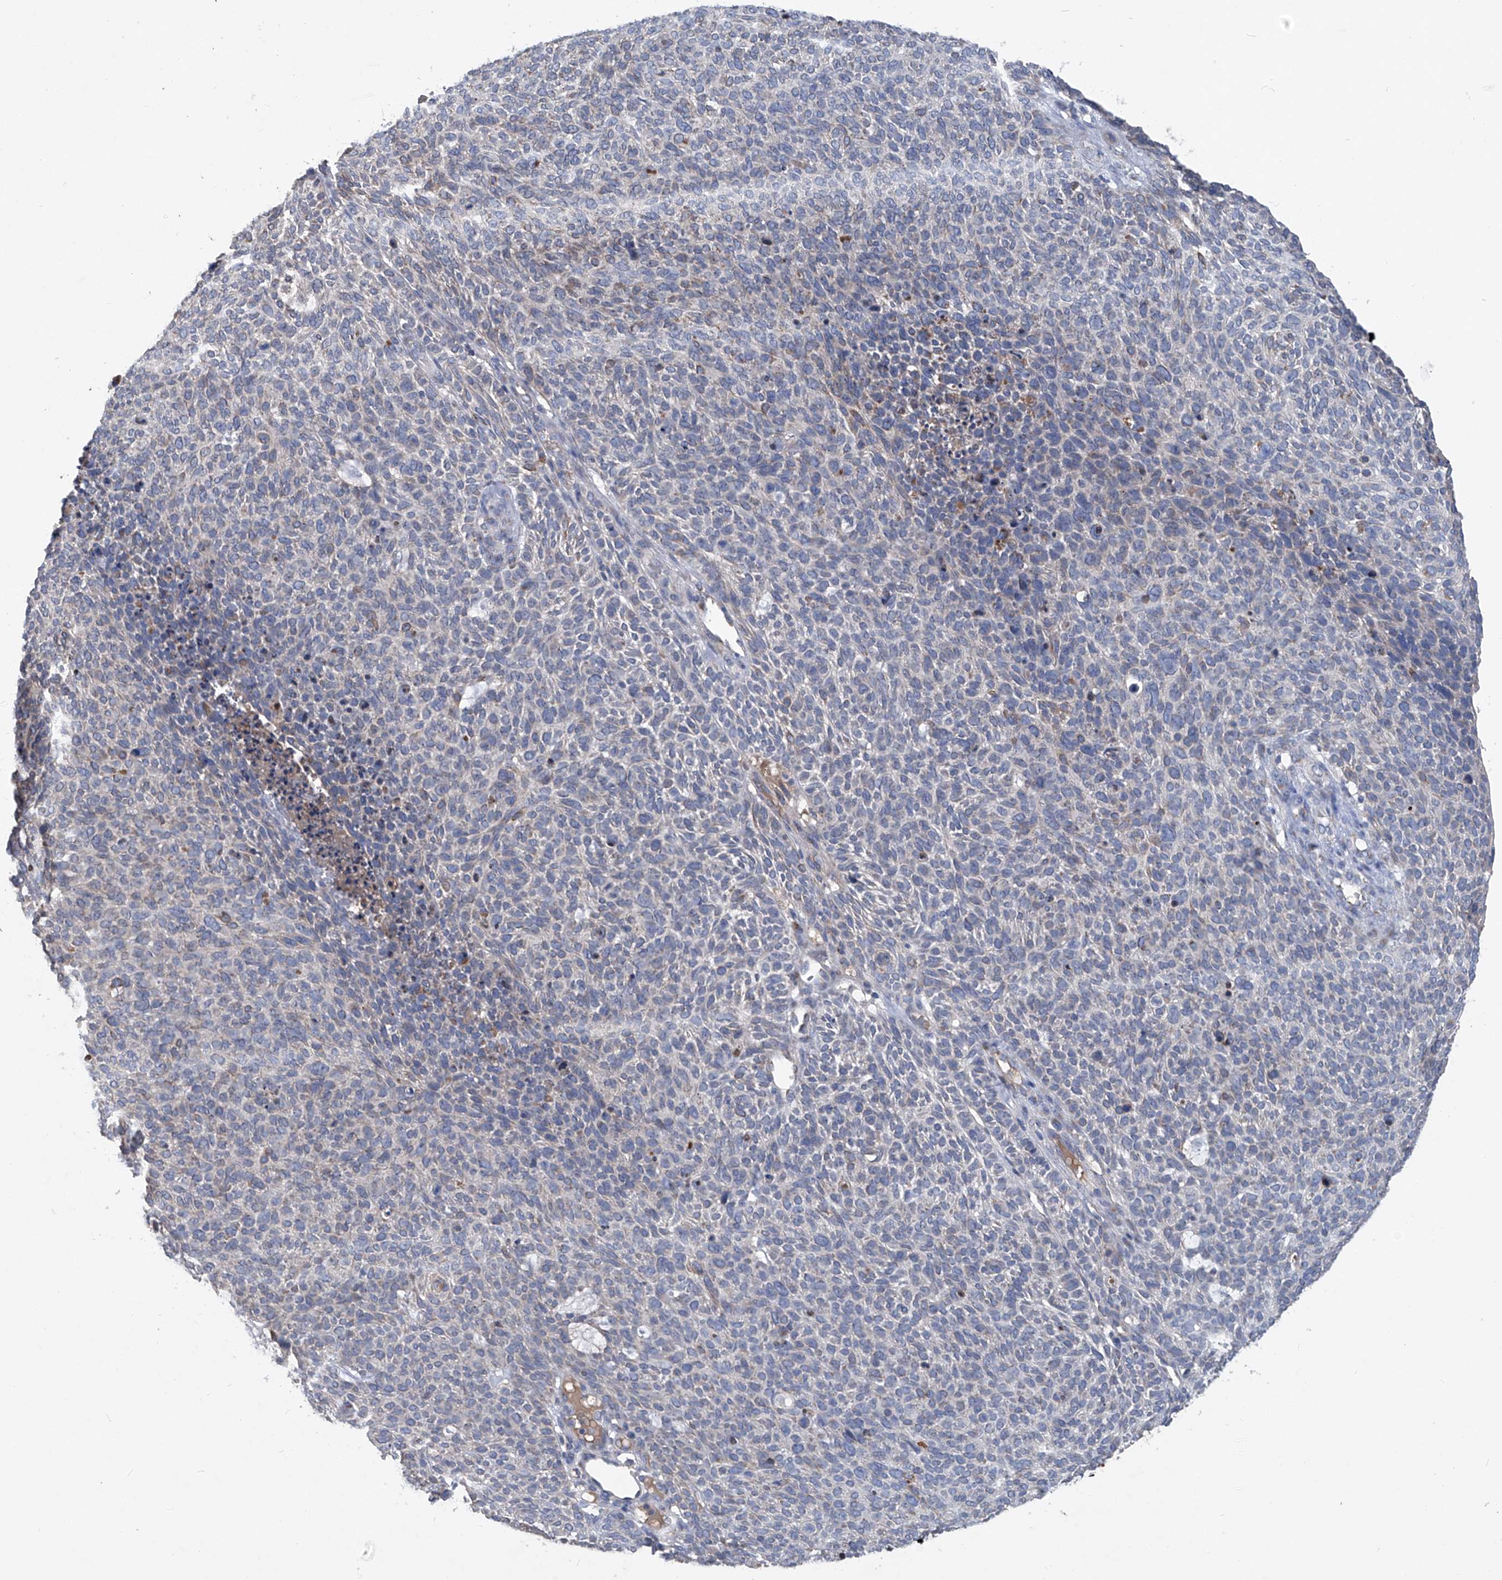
{"staining": {"intensity": "negative", "quantity": "none", "location": "none"}, "tissue": "skin cancer", "cell_type": "Tumor cells", "image_type": "cancer", "snomed": [{"axis": "morphology", "description": "Squamous cell carcinoma, NOS"}, {"axis": "topography", "description": "Skin"}], "caption": "Histopathology image shows no significant protein positivity in tumor cells of skin cancer (squamous cell carcinoma).", "gene": "PCSK5", "patient": {"sex": "female", "age": 90}}